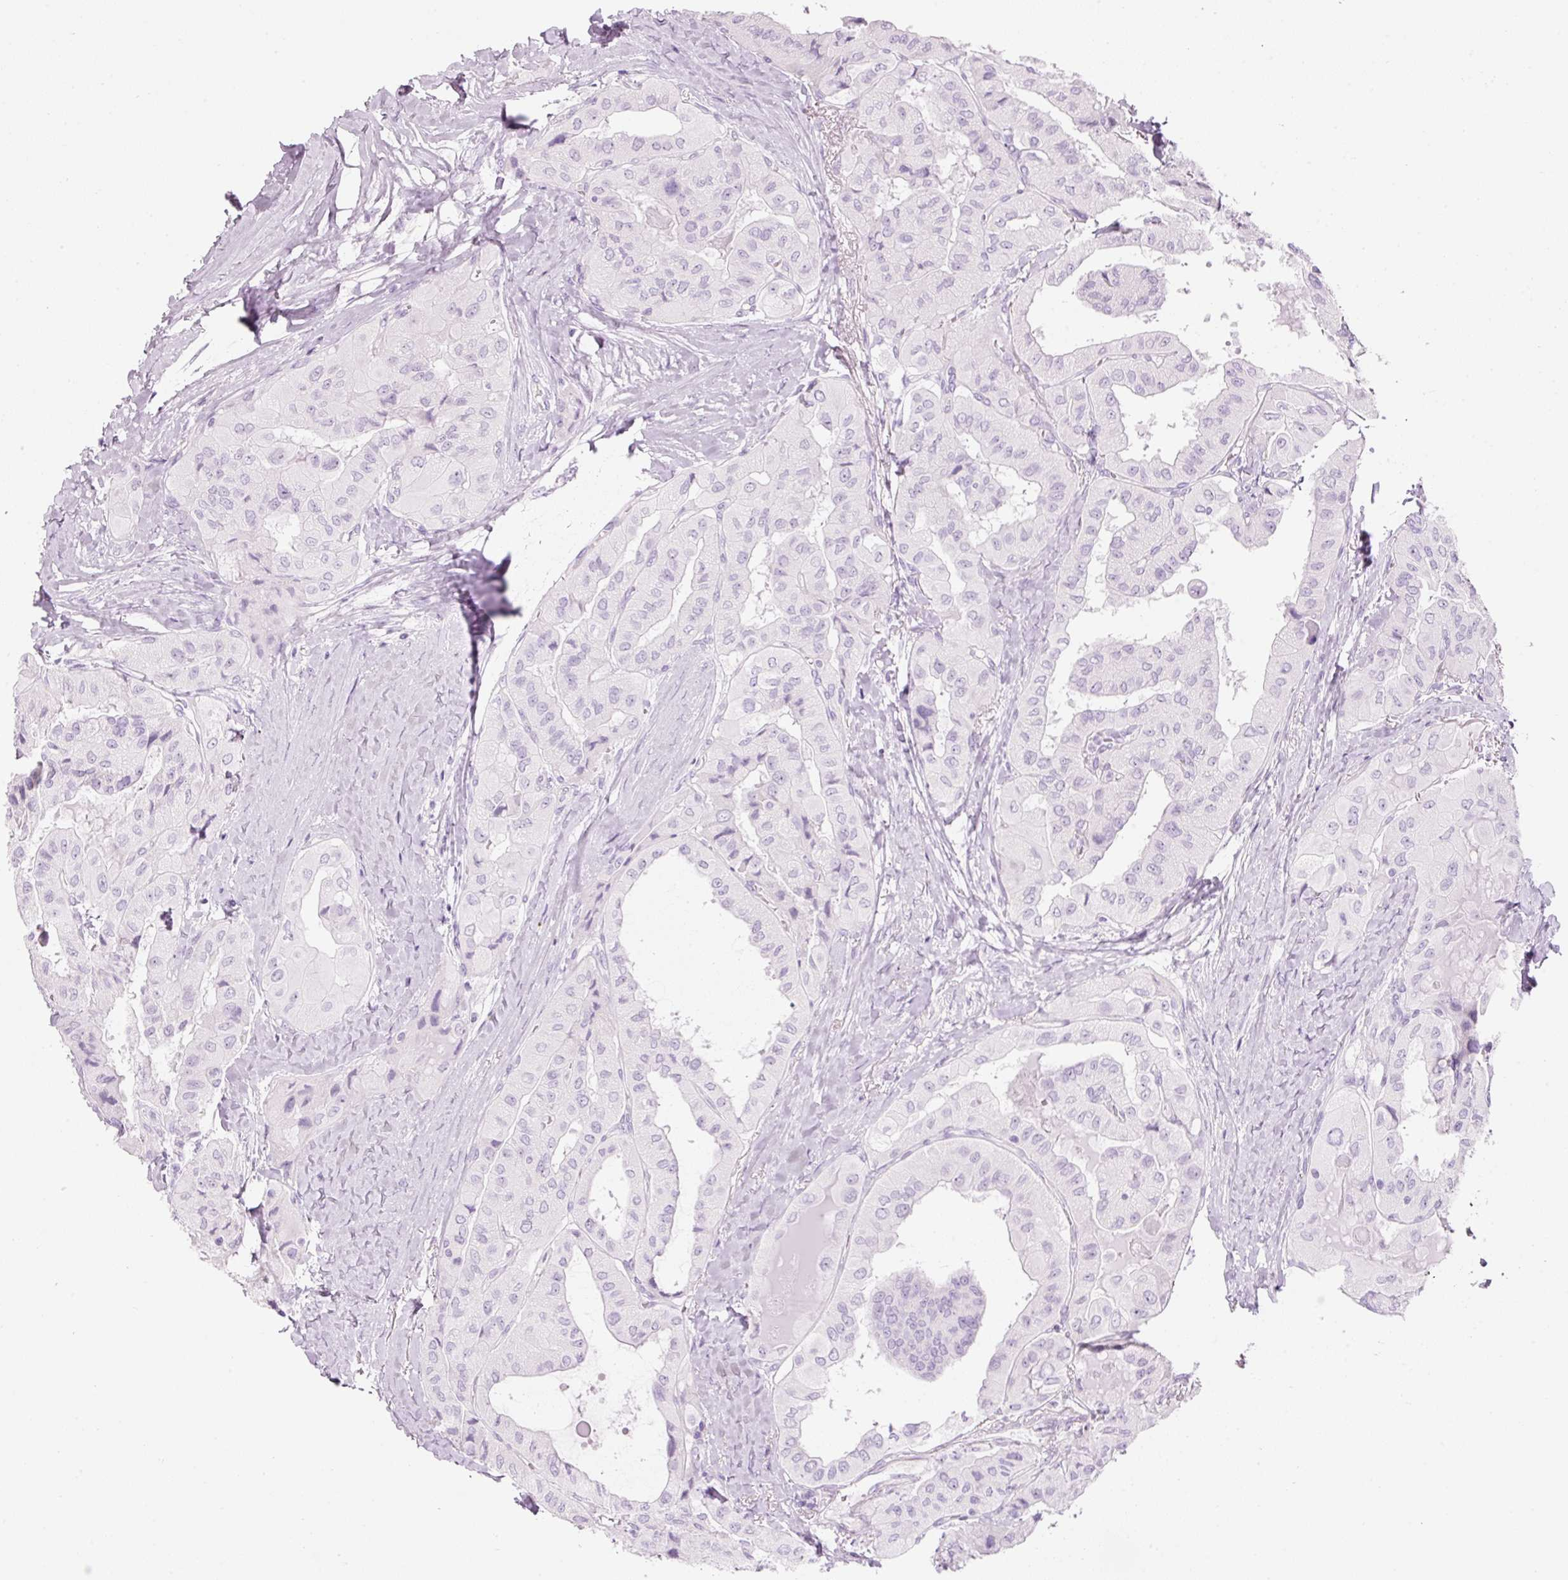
{"staining": {"intensity": "negative", "quantity": "none", "location": "none"}, "tissue": "thyroid cancer", "cell_type": "Tumor cells", "image_type": "cancer", "snomed": [{"axis": "morphology", "description": "Normal tissue, NOS"}, {"axis": "morphology", "description": "Papillary adenocarcinoma, NOS"}, {"axis": "topography", "description": "Thyroid gland"}], "caption": "Immunohistochemistry of thyroid cancer demonstrates no positivity in tumor cells.", "gene": "CMA1", "patient": {"sex": "female", "age": 59}}